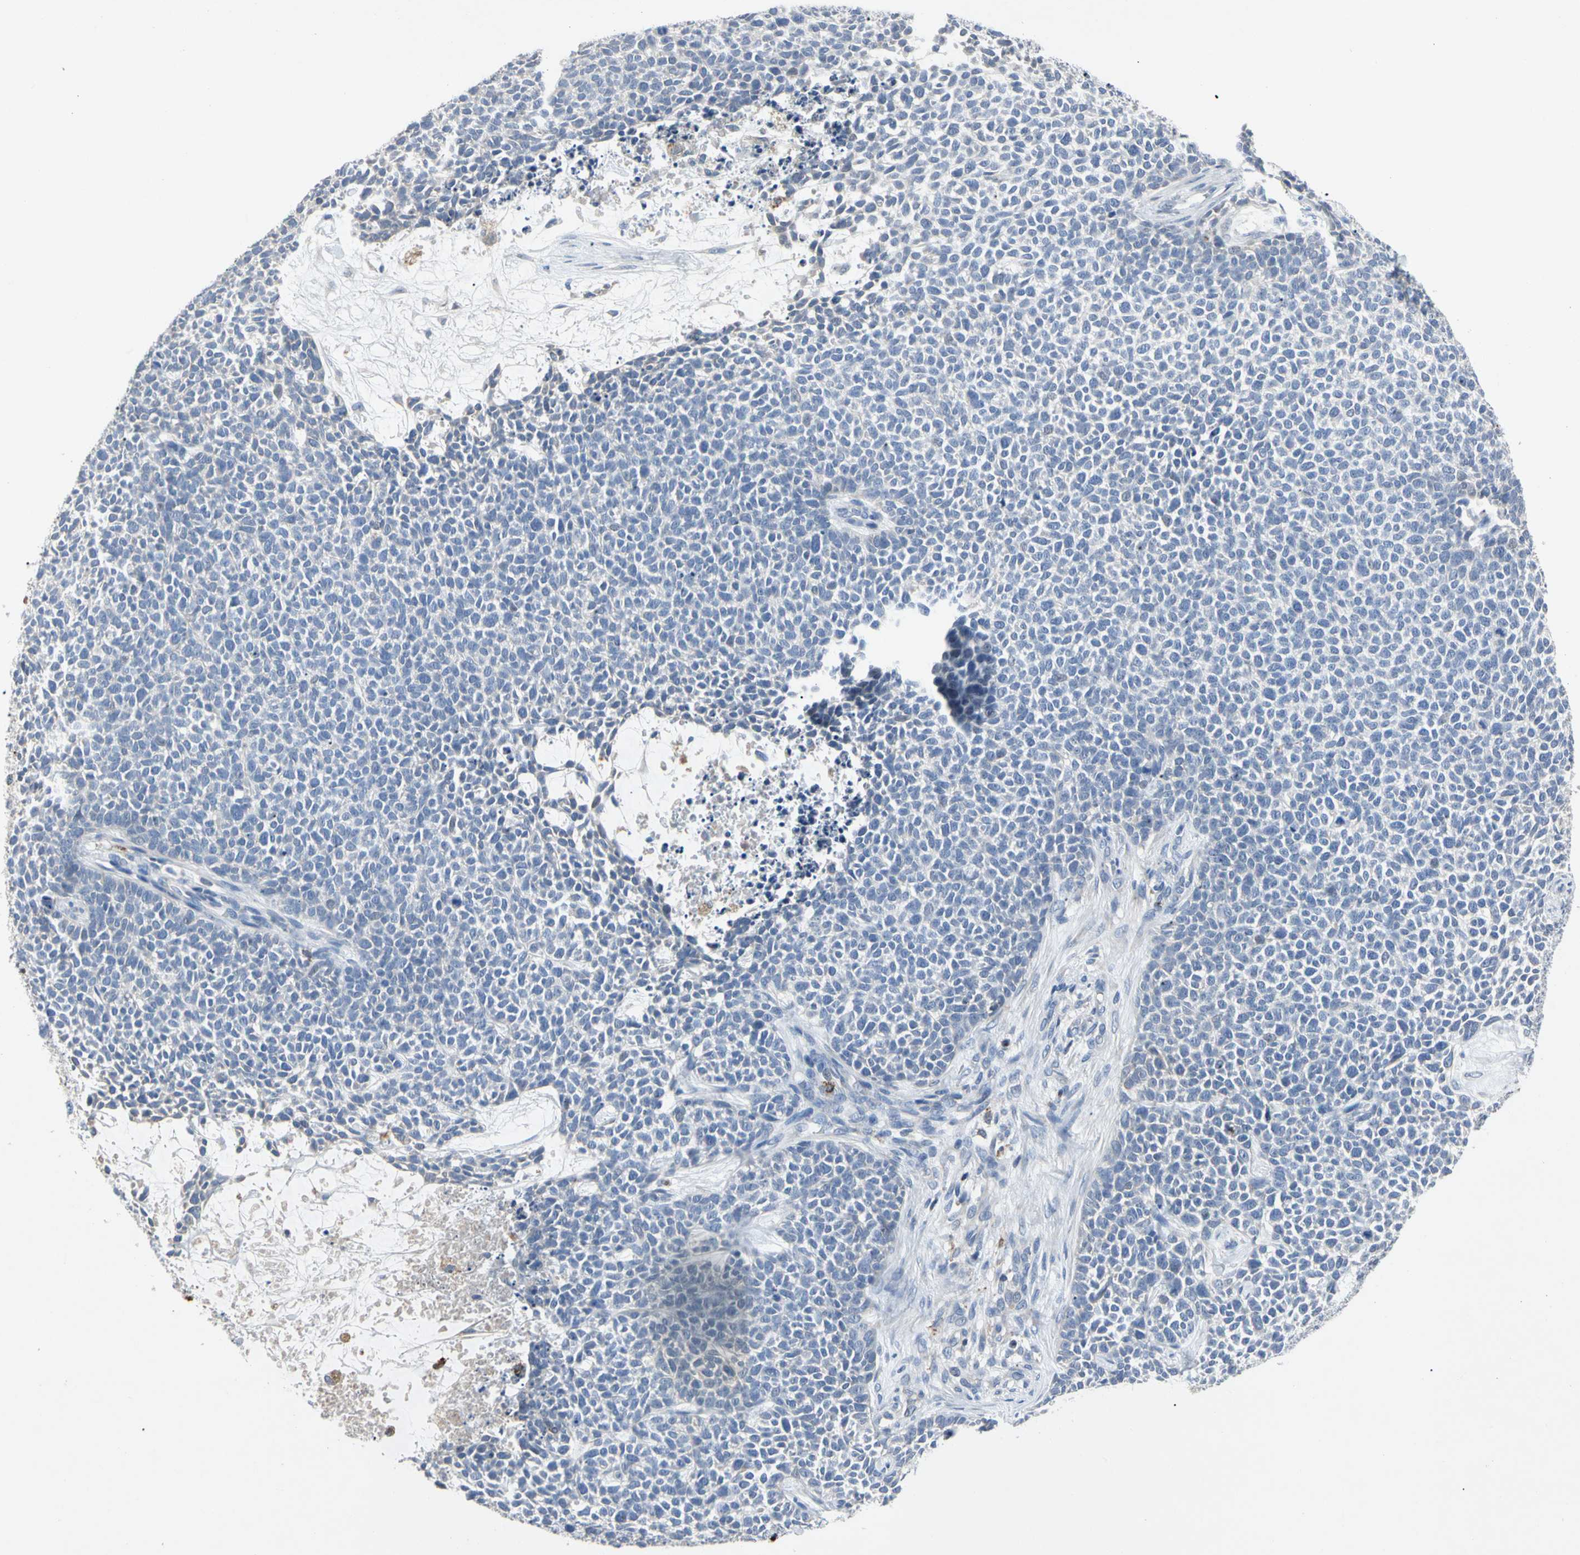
{"staining": {"intensity": "negative", "quantity": "none", "location": "none"}, "tissue": "skin cancer", "cell_type": "Tumor cells", "image_type": "cancer", "snomed": [{"axis": "morphology", "description": "Basal cell carcinoma"}, {"axis": "topography", "description": "Skin"}], "caption": "There is no significant staining in tumor cells of skin cancer.", "gene": "ADA2", "patient": {"sex": "female", "age": 84}}